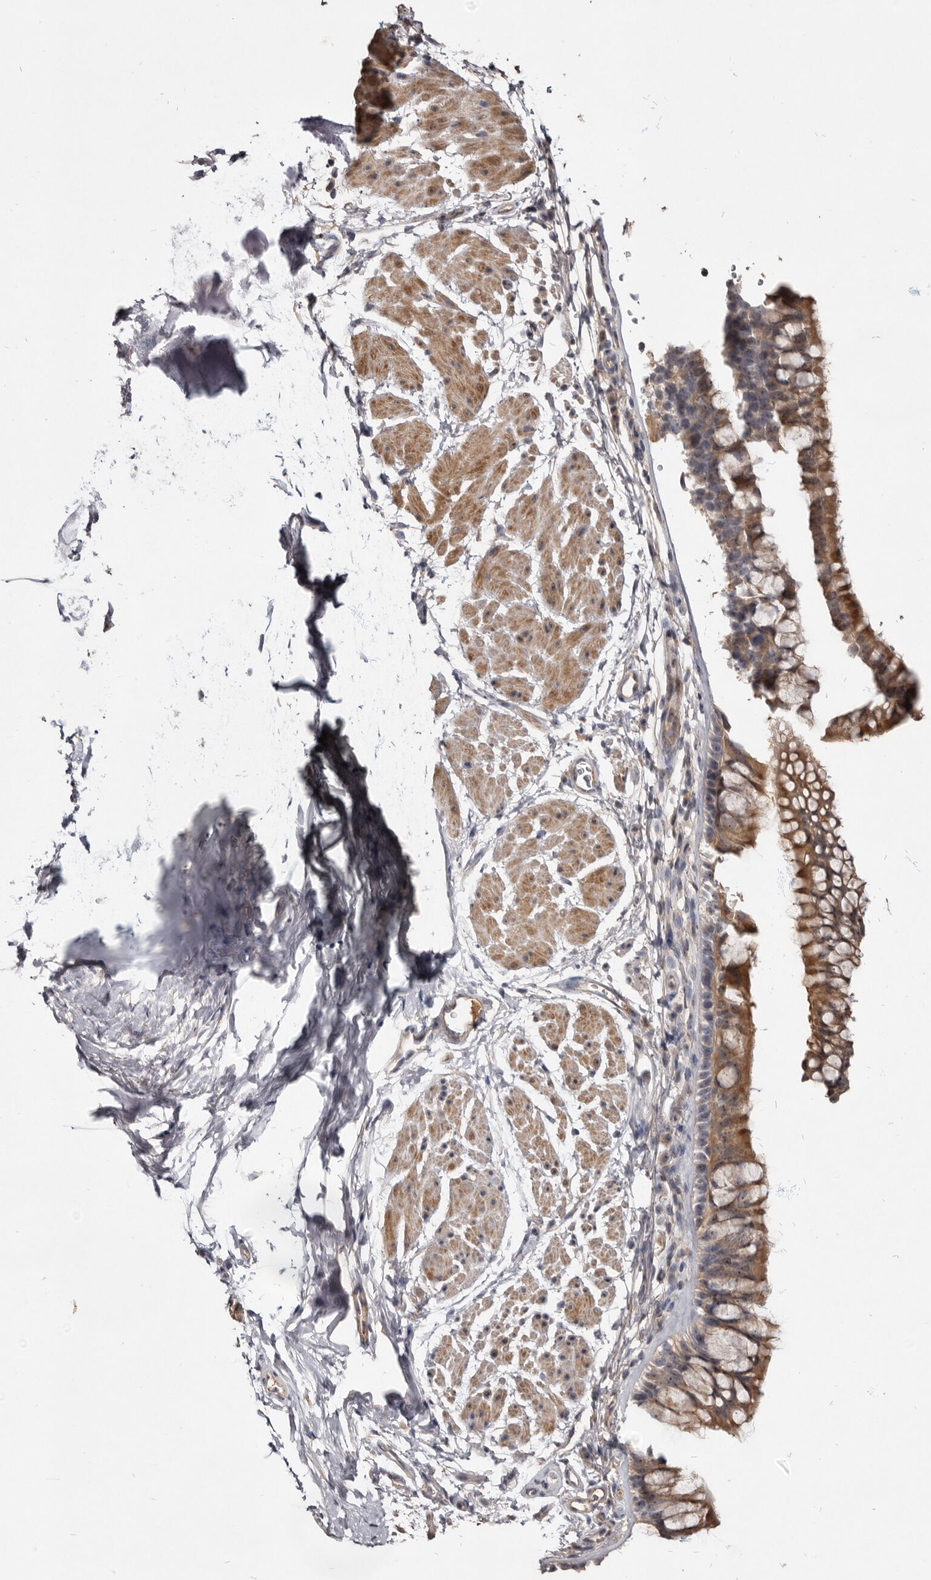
{"staining": {"intensity": "moderate", "quantity": ">75%", "location": "cytoplasmic/membranous"}, "tissue": "bronchus", "cell_type": "Respiratory epithelial cells", "image_type": "normal", "snomed": [{"axis": "morphology", "description": "Normal tissue, NOS"}, {"axis": "topography", "description": "Cartilage tissue"}, {"axis": "topography", "description": "Bronchus"}], "caption": "Bronchus stained with a brown dye demonstrates moderate cytoplasmic/membranous positive staining in about >75% of respiratory epithelial cells.", "gene": "TTC39A", "patient": {"sex": "female", "age": 53}}